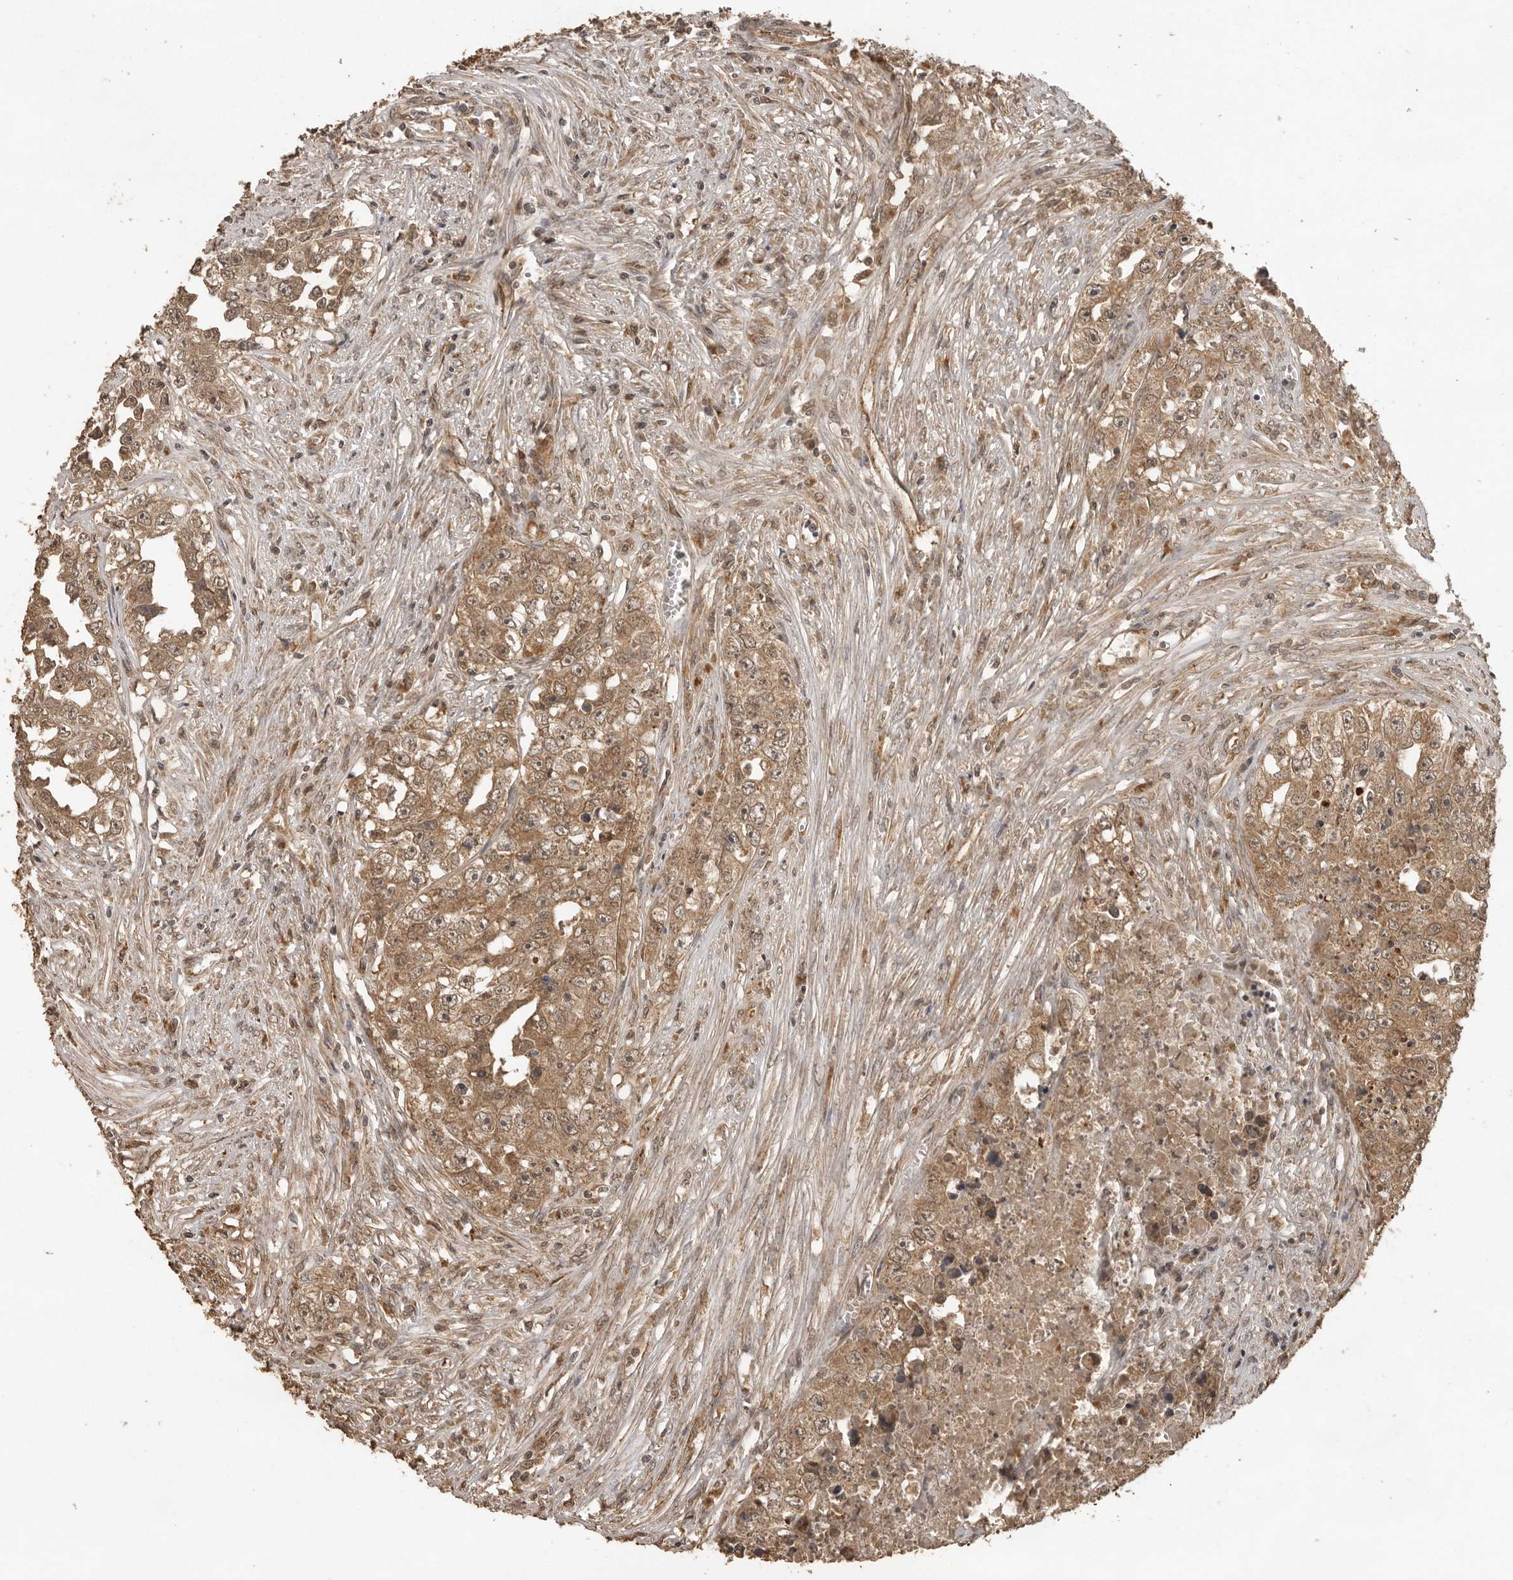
{"staining": {"intensity": "moderate", "quantity": ">75%", "location": "cytoplasmic/membranous"}, "tissue": "testis cancer", "cell_type": "Tumor cells", "image_type": "cancer", "snomed": [{"axis": "morphology", "description": "Seminoma, NOS"}, {"axis": "morphology", "description": "Carcinoma, Embryonal, NOS"}, {"axis": "topography", "description": "Testis"}], "caption": "This histopathology image demonstrates testis cancer stained with IHC to label a protein in brown. The cytoplasmic/membranous of tumor cells show moderate positivity for the protein. Nuclei are counter-stained blue.", "gene": "CTF1", "patient": {"sex": "male", "age": 43}}